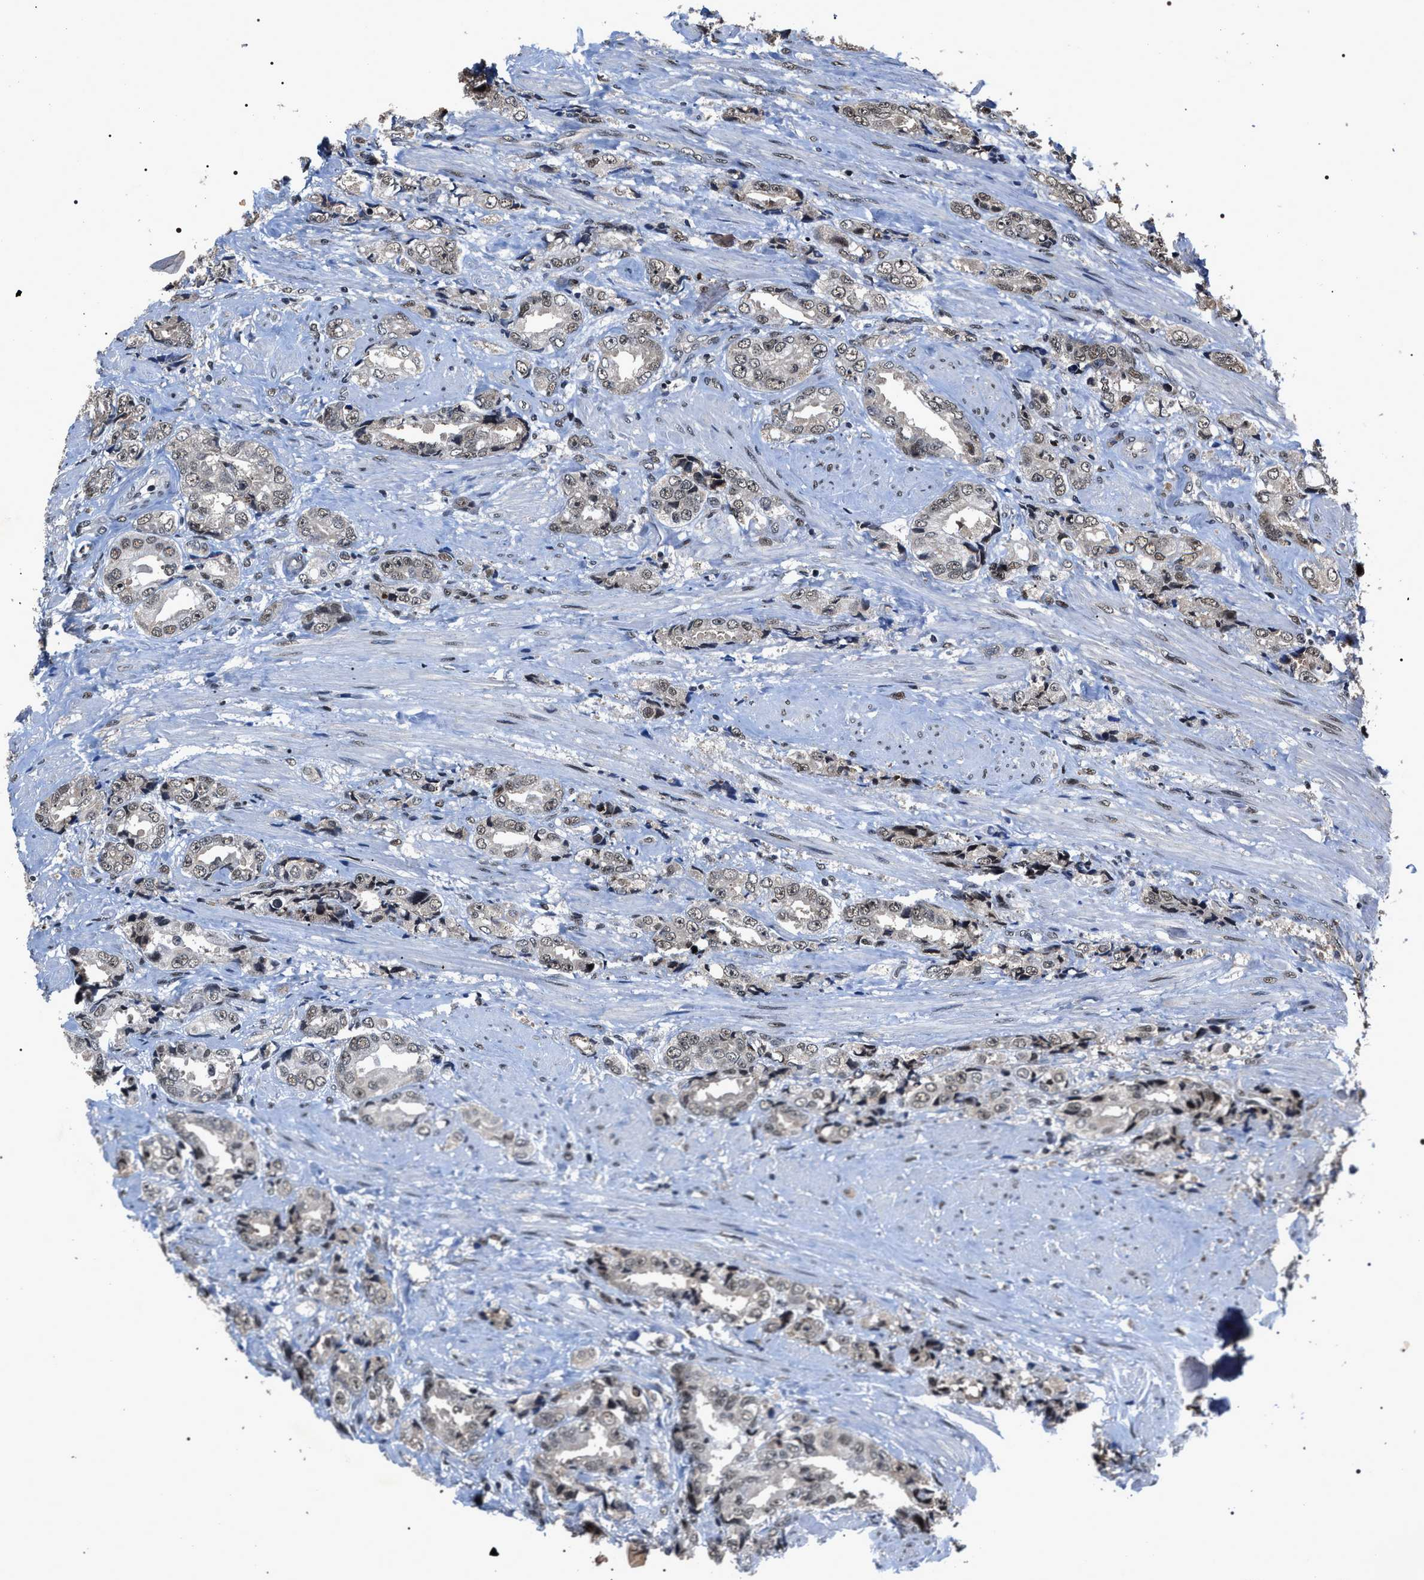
{"staining": {"intensity": "weak", "quantity": "25%-75%", "location": "nuclear"}, "tissue": "prostate cancer", "cell_type": "Tumor cells", "image_type": "cancer", "snomed": [{"axis": "morphology", "description": "Adenocarcinoma, High grade"}, {"axis": "topography", "description": "Prostate"}], "caption": "Human prostate cancer stained with a brown dye displays weak nuclear positive expression in approximately 25%-75% of tumor cells.", "gene": "RRP1B", "patient": {"sex": "male", "age": 61}}